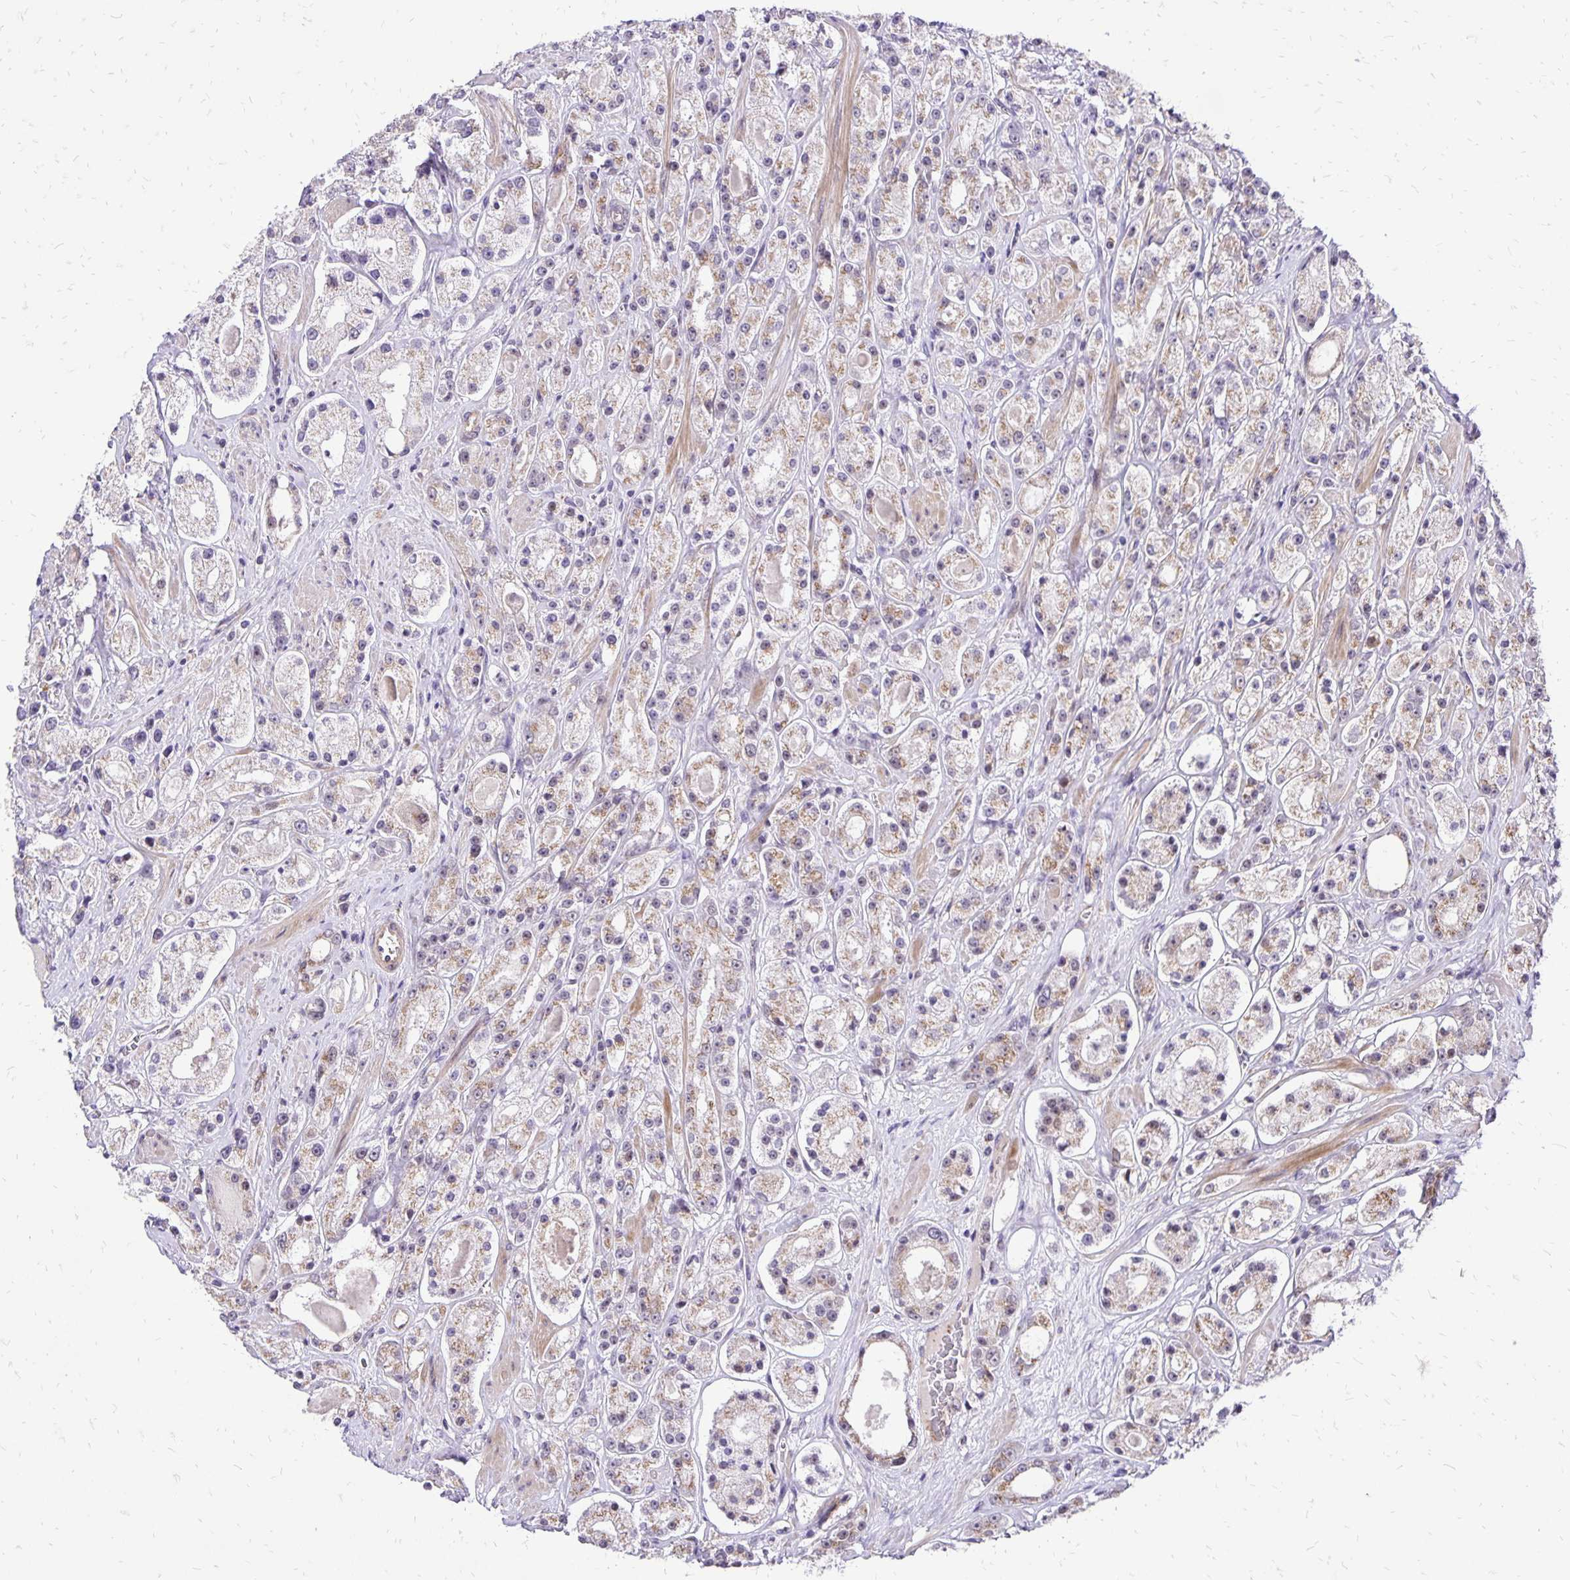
{"staining": {"intensity": "weak", "quantity": "25%-75%", "location": "cytoplasmic/membranous"}, "tissue": "prostate cancer", "cell_type": "Tumor cells", "image_type": "cancer", "snomed": [{"axis": "morphology", "description": "Adenocarcinoma, High grade"}, {"axis": "topography", "description": "Prostate"}], "caption": "Protein expression analysis of human prostate cancer reveals weak cytoplasmic/membranous staining in approximately 25%-75% of tumor cells. (DAB = brown stain, brightfield microscopy at high magnification).", "gene": "GOLGA5", "patient": {"sex": "male", "age": 67}}